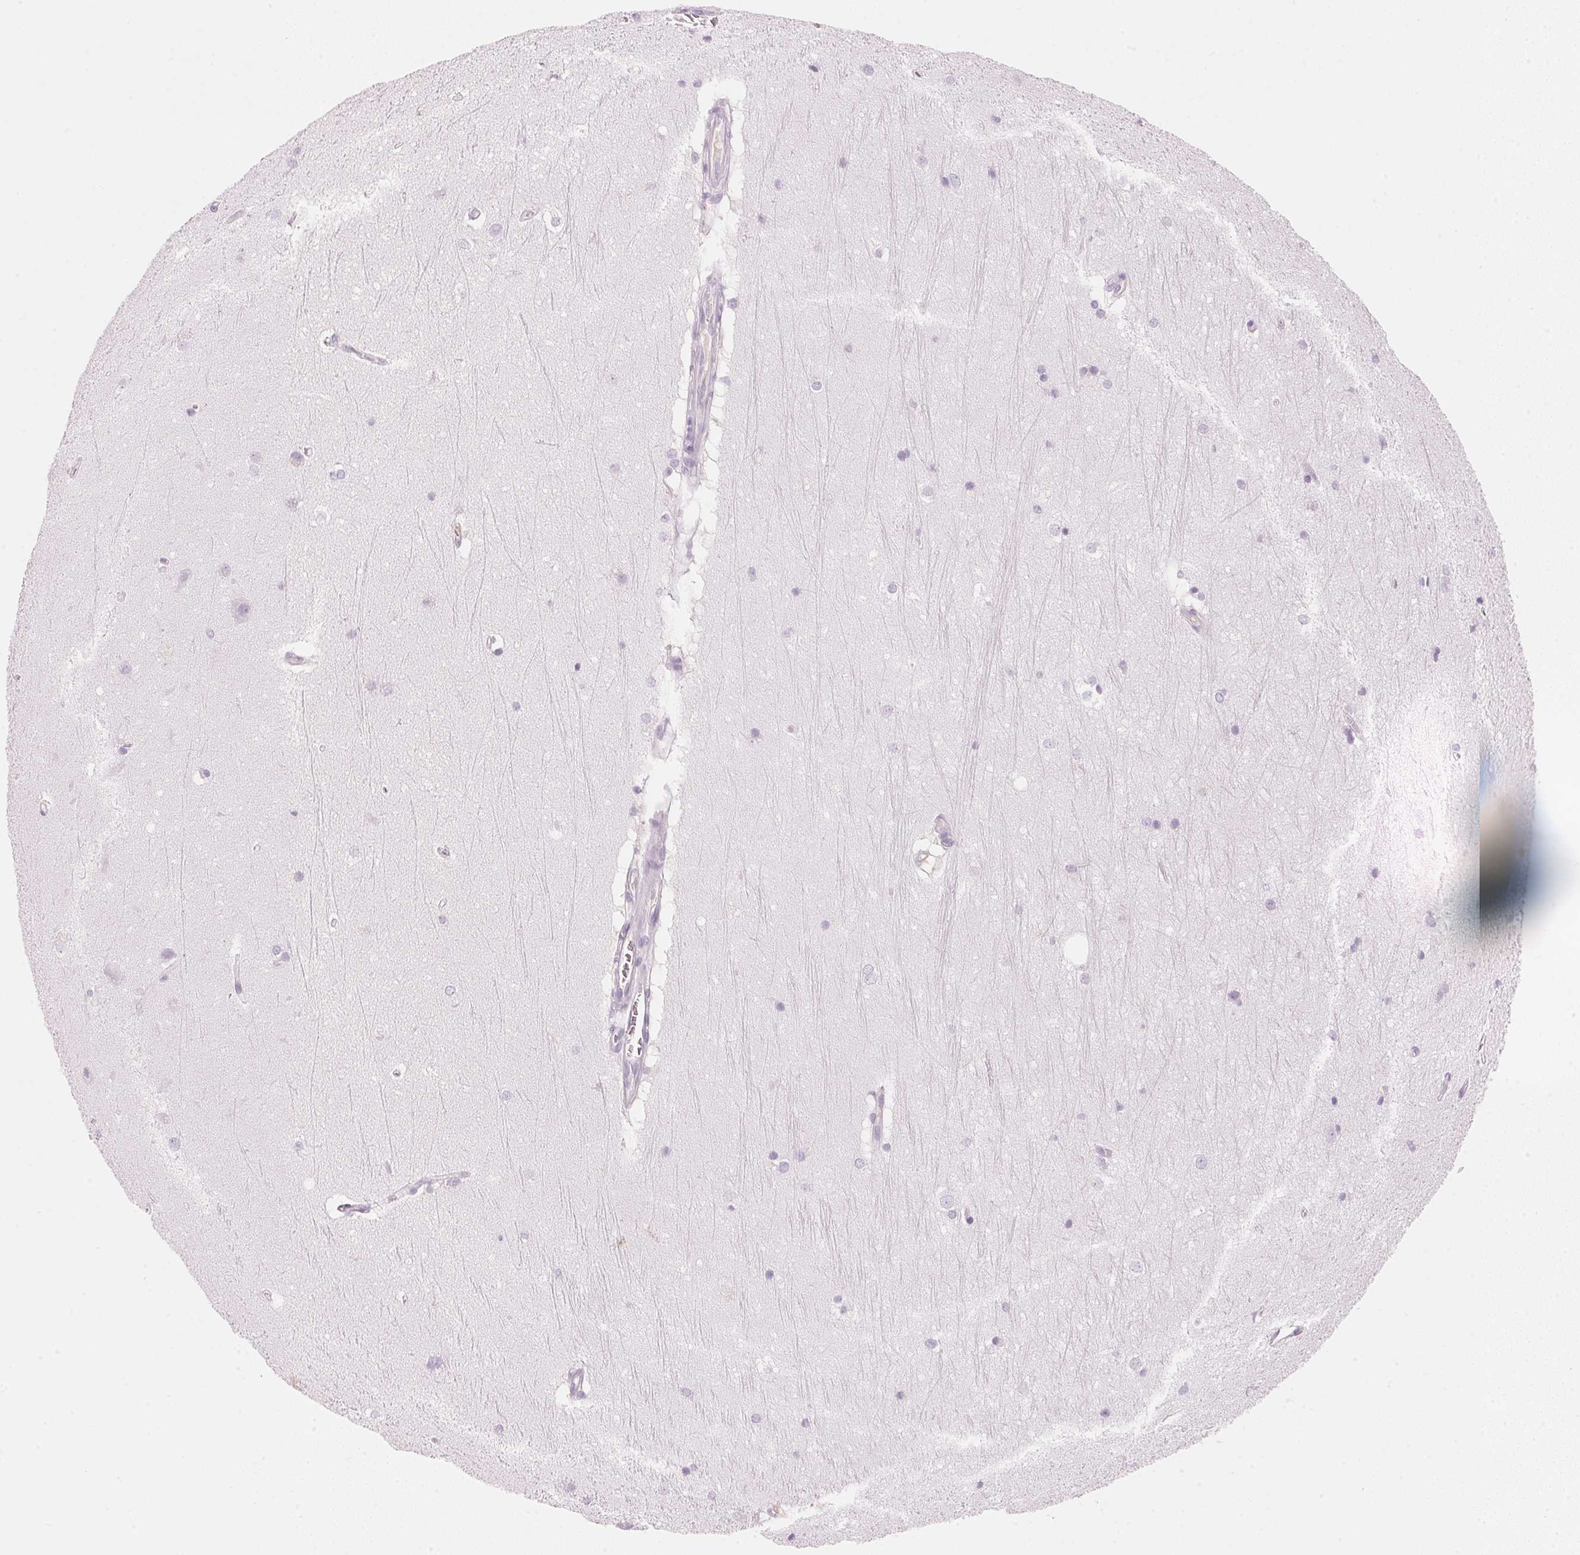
{"staining": {"intensity": "negative", "quantity": "none", "location": "none"}, "tissue": "hippocampus", "cell_type": "Glial cells", "image_type": "normal", "snomed": [{"axis": "morphology", "description": "Normal tissue, NOS"}, {"axis": "topography", "description": "Cerebral cortex"}, {"axis": "topography", "description": "Hippocampus"}], "caption": "IHC of benign human hippocampus reveals no positivity in glial cells.", "gene": "HOXB13", "patient": {"sex": "female", "age": 19}}